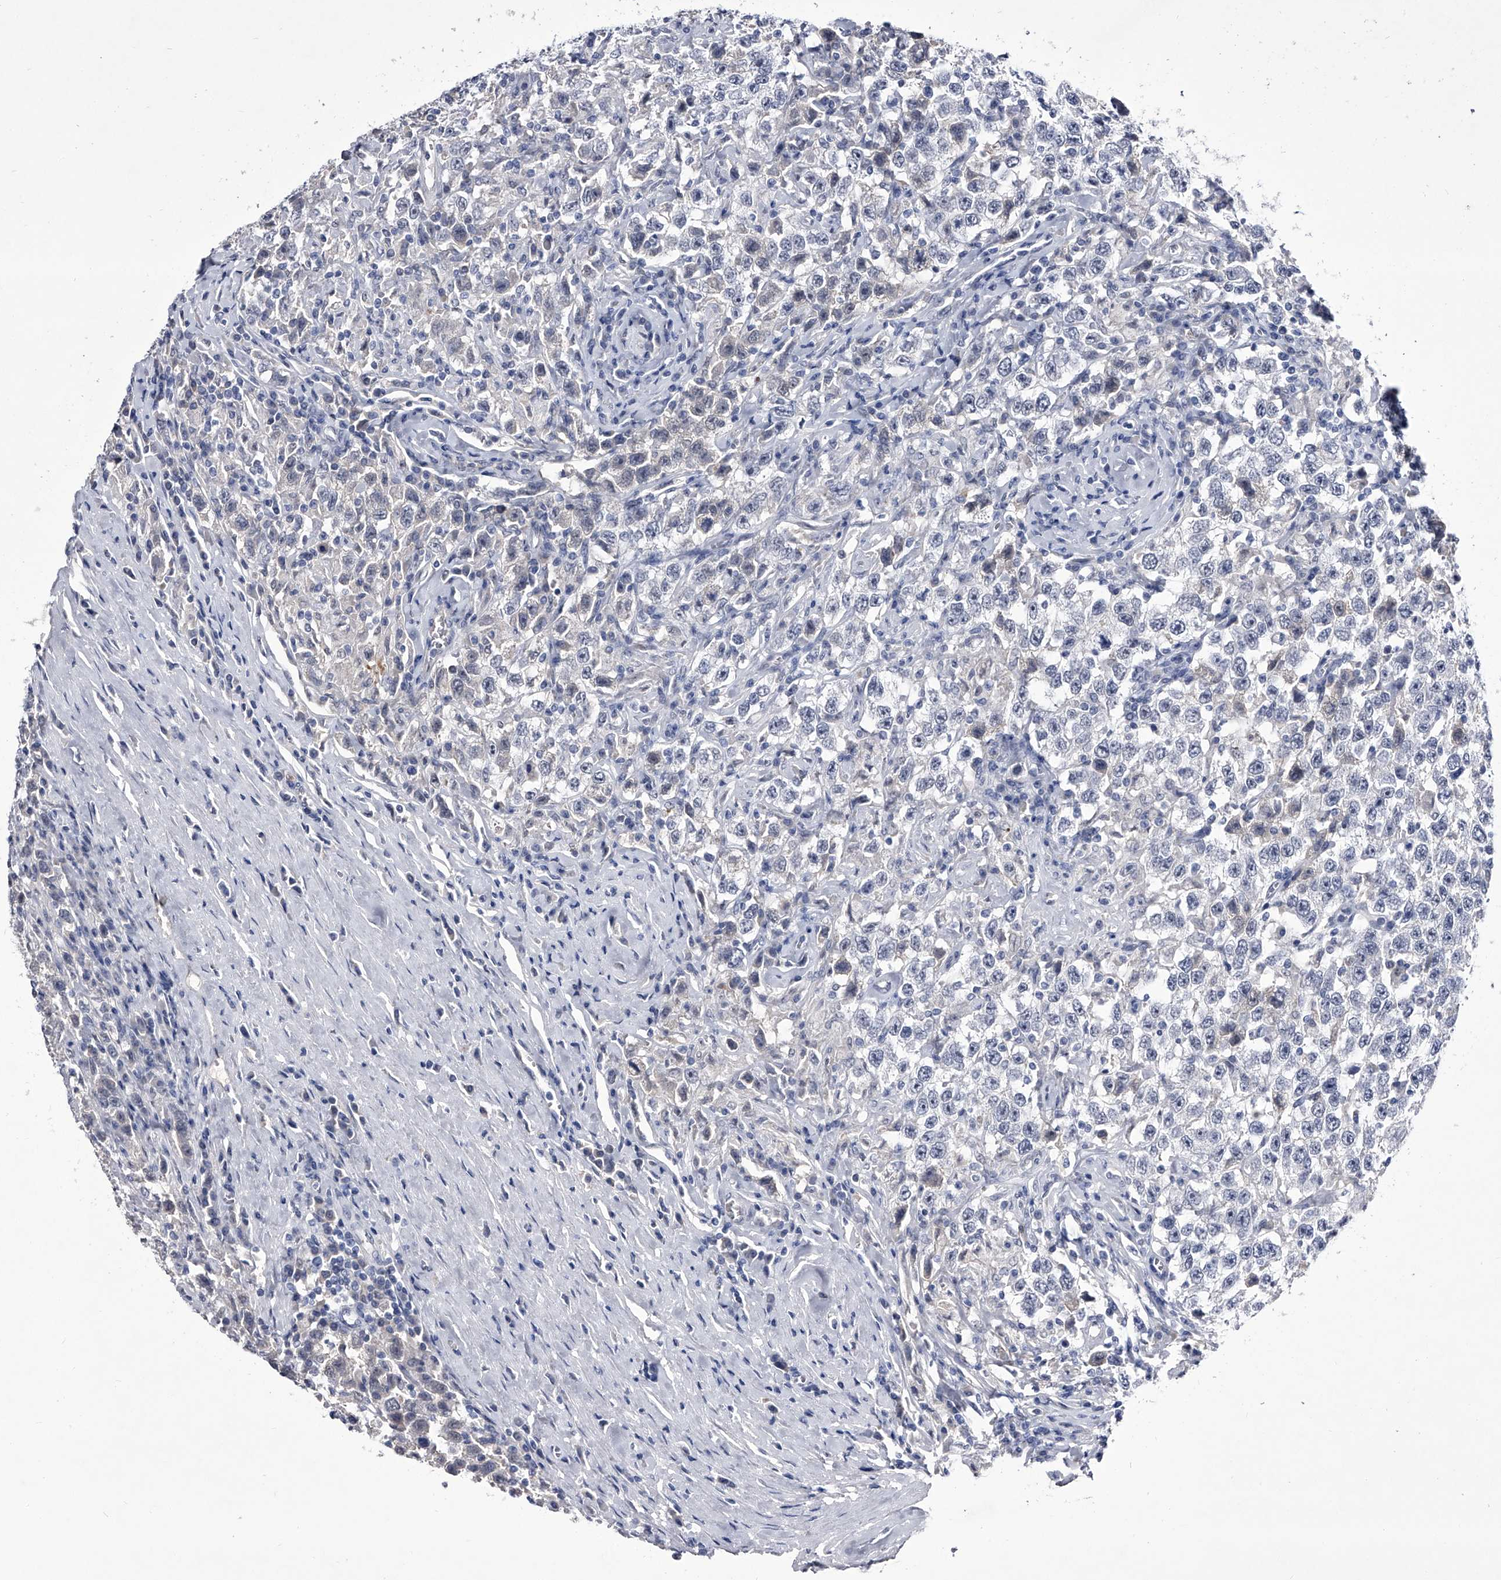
{"staining": {"intensity": "negative", "quantity": "none", "location": "none"}, "tissue": "testis cancer", "cell_type": "Tumor cells", "image_type": "cancer", "snomed": [{"axis": "morphology", "description": "Seminoma, NOS"}, {"axis": "topography", "description": "Testis"}], "caption": "Human testis seminoma stained for a protein using IHC reveals no expression in tumor cells.", "gene": "CRISP2", "patient": {"sex": "male", "age": 41}}